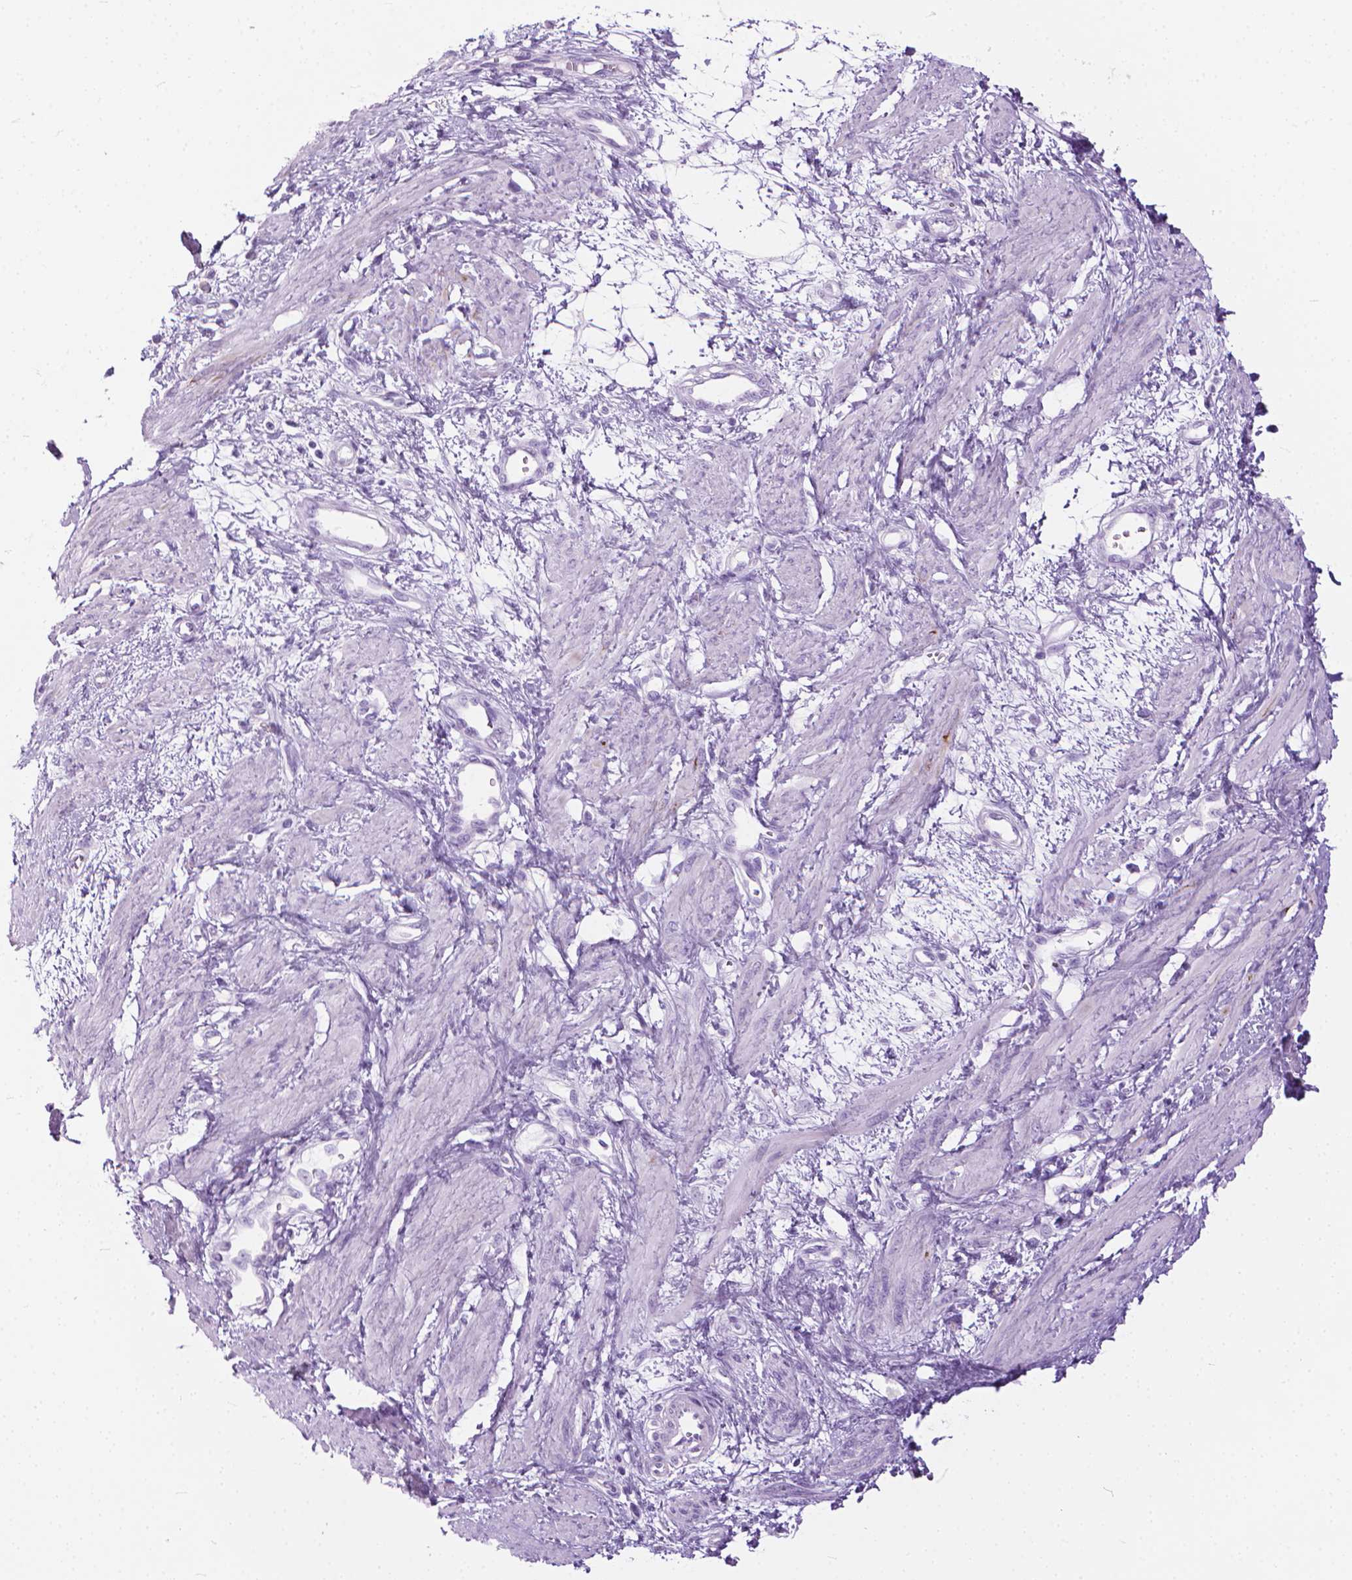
{"staining": {"intensity": "negative", "quantity": "none", "location": "none"}, "tissue": "smooth muscle", "cell_type": "Smooth muscle cells", "image_type": "normal", "snomed": [{"axis": "morphology", "description": "Normal tissue, NOS"}, {"axis": "topography", "description": "Smooth muscle"}, {"axis": "topography", "description": "Uterus"}], "caption": "High power microscopy histopathology image of an IHC histopathology image of benign smooth muscle, revealing no significant positivity in smooth muscle cells. (DAB immunohistochemistry (IHC) visualized using brightfield microscopy, high magnification).", "gene": "HTR2B", "patient": {"sex": "female", "age": 39}}